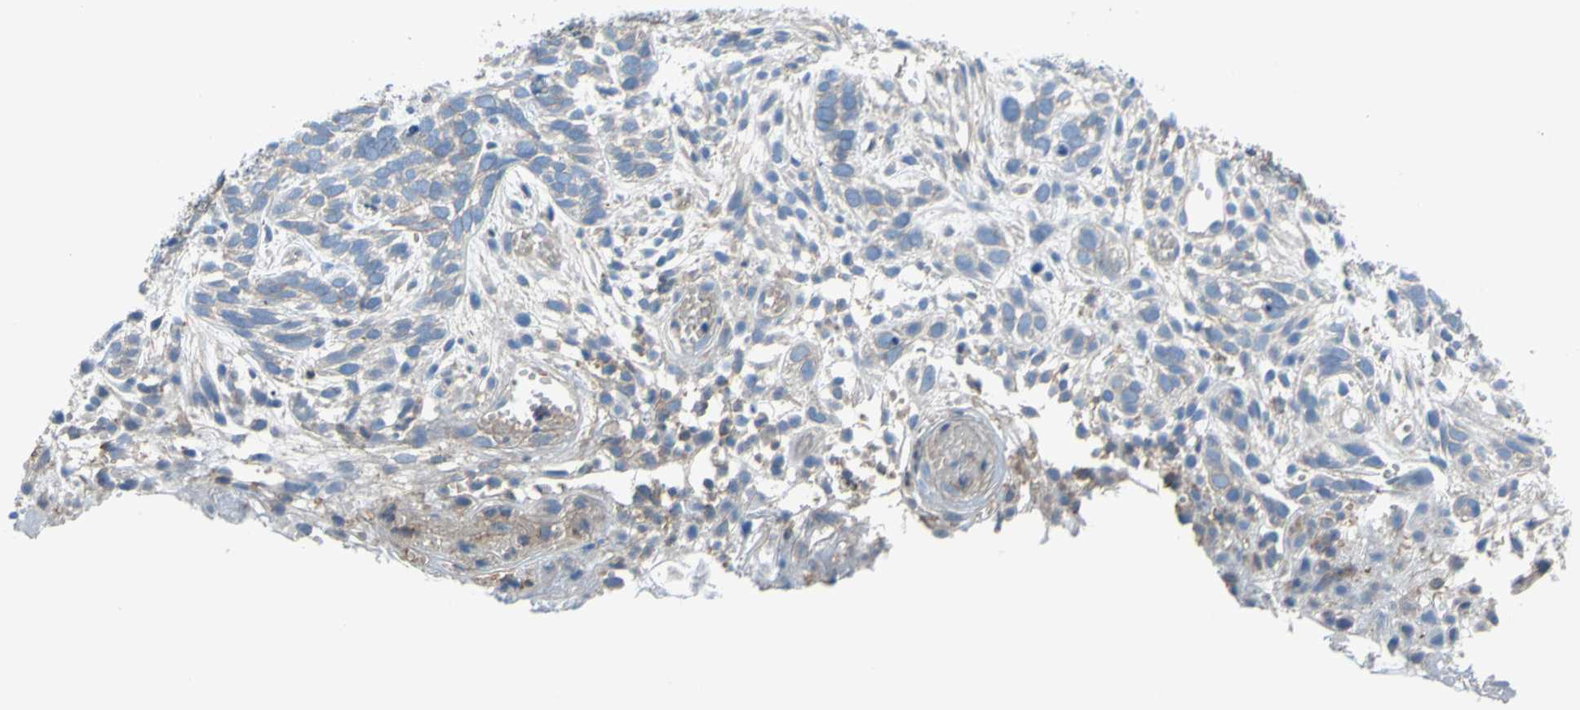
{"staining": {"intensity": "negative", "quantity": "none", "location": "none"}, "tissue": "skin cancer", "cell_type": "Tumor cells", "image_type": "cancer", "snomed": [{"axis": "morphology", "description": "Basal cell carcinoma"}, {"axis": "topography", "description": "Skin"}], "caption": "Skin basal cell carcinoma stained for a protein using IHC shows no staining tumor cells.", "gene": "ADD1", "patient": {"sex": "male", "age": 87}}